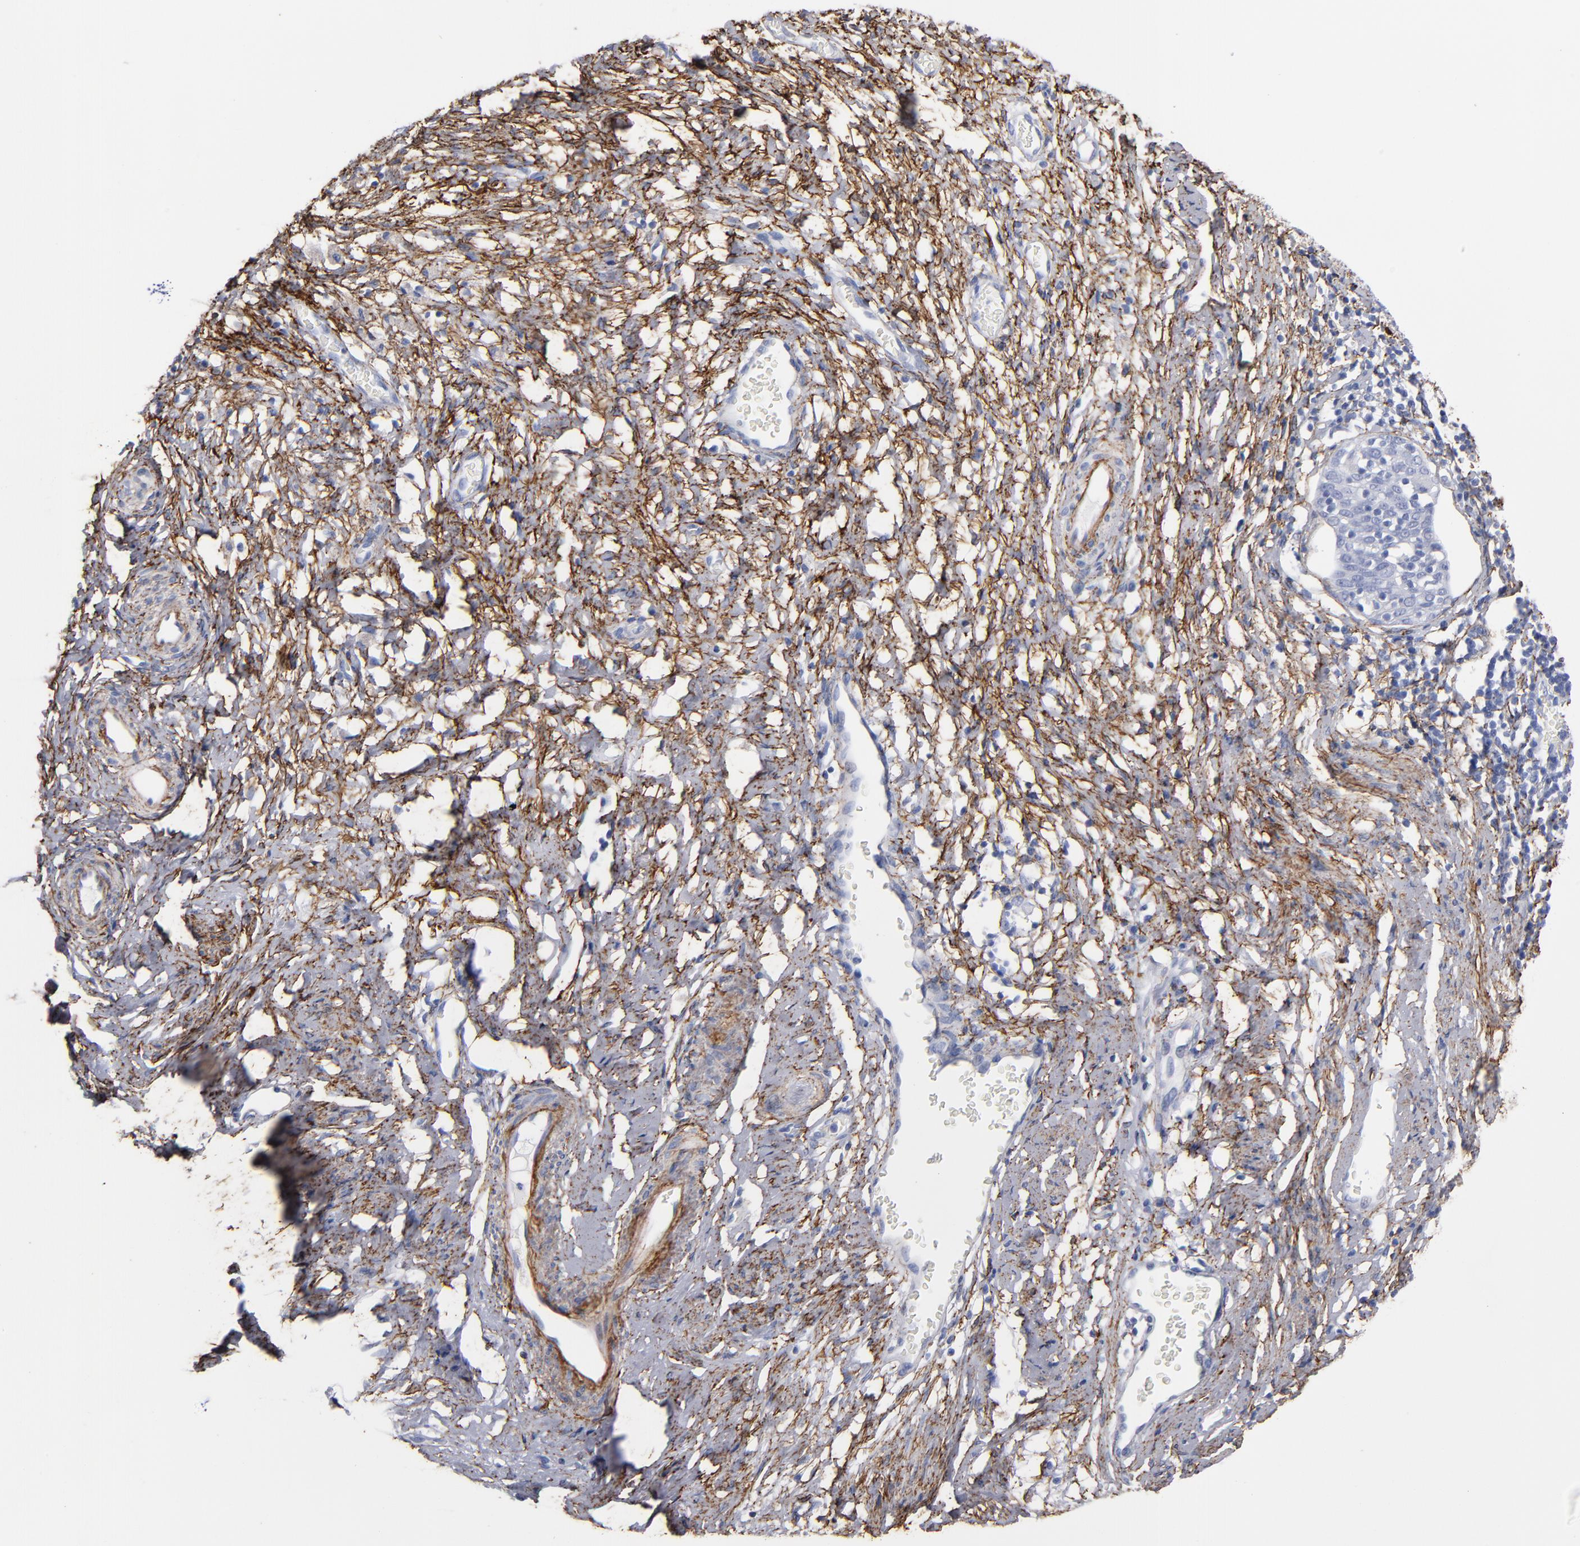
{"staining": {"intensity": "negative", "quantity": "none", "location": "none"}, "tissue": "cervical cancer", "cell_type": "Tumor cells", "image_type": "cancer", "snomed": [{"axis": "morphology", "description": "Normal tissue, NOS"}, {"axis": "morphology", "description": "Squamous cell carcinoma, NOS"}, {"axis": "topography", "description": "Cervix"}], "caption": "Immunohistochemistry of human cervical cancer displays no expression in tumor cells.", "gene": "EMILIN1", "patient": {"sex": "female", "age": 67}}